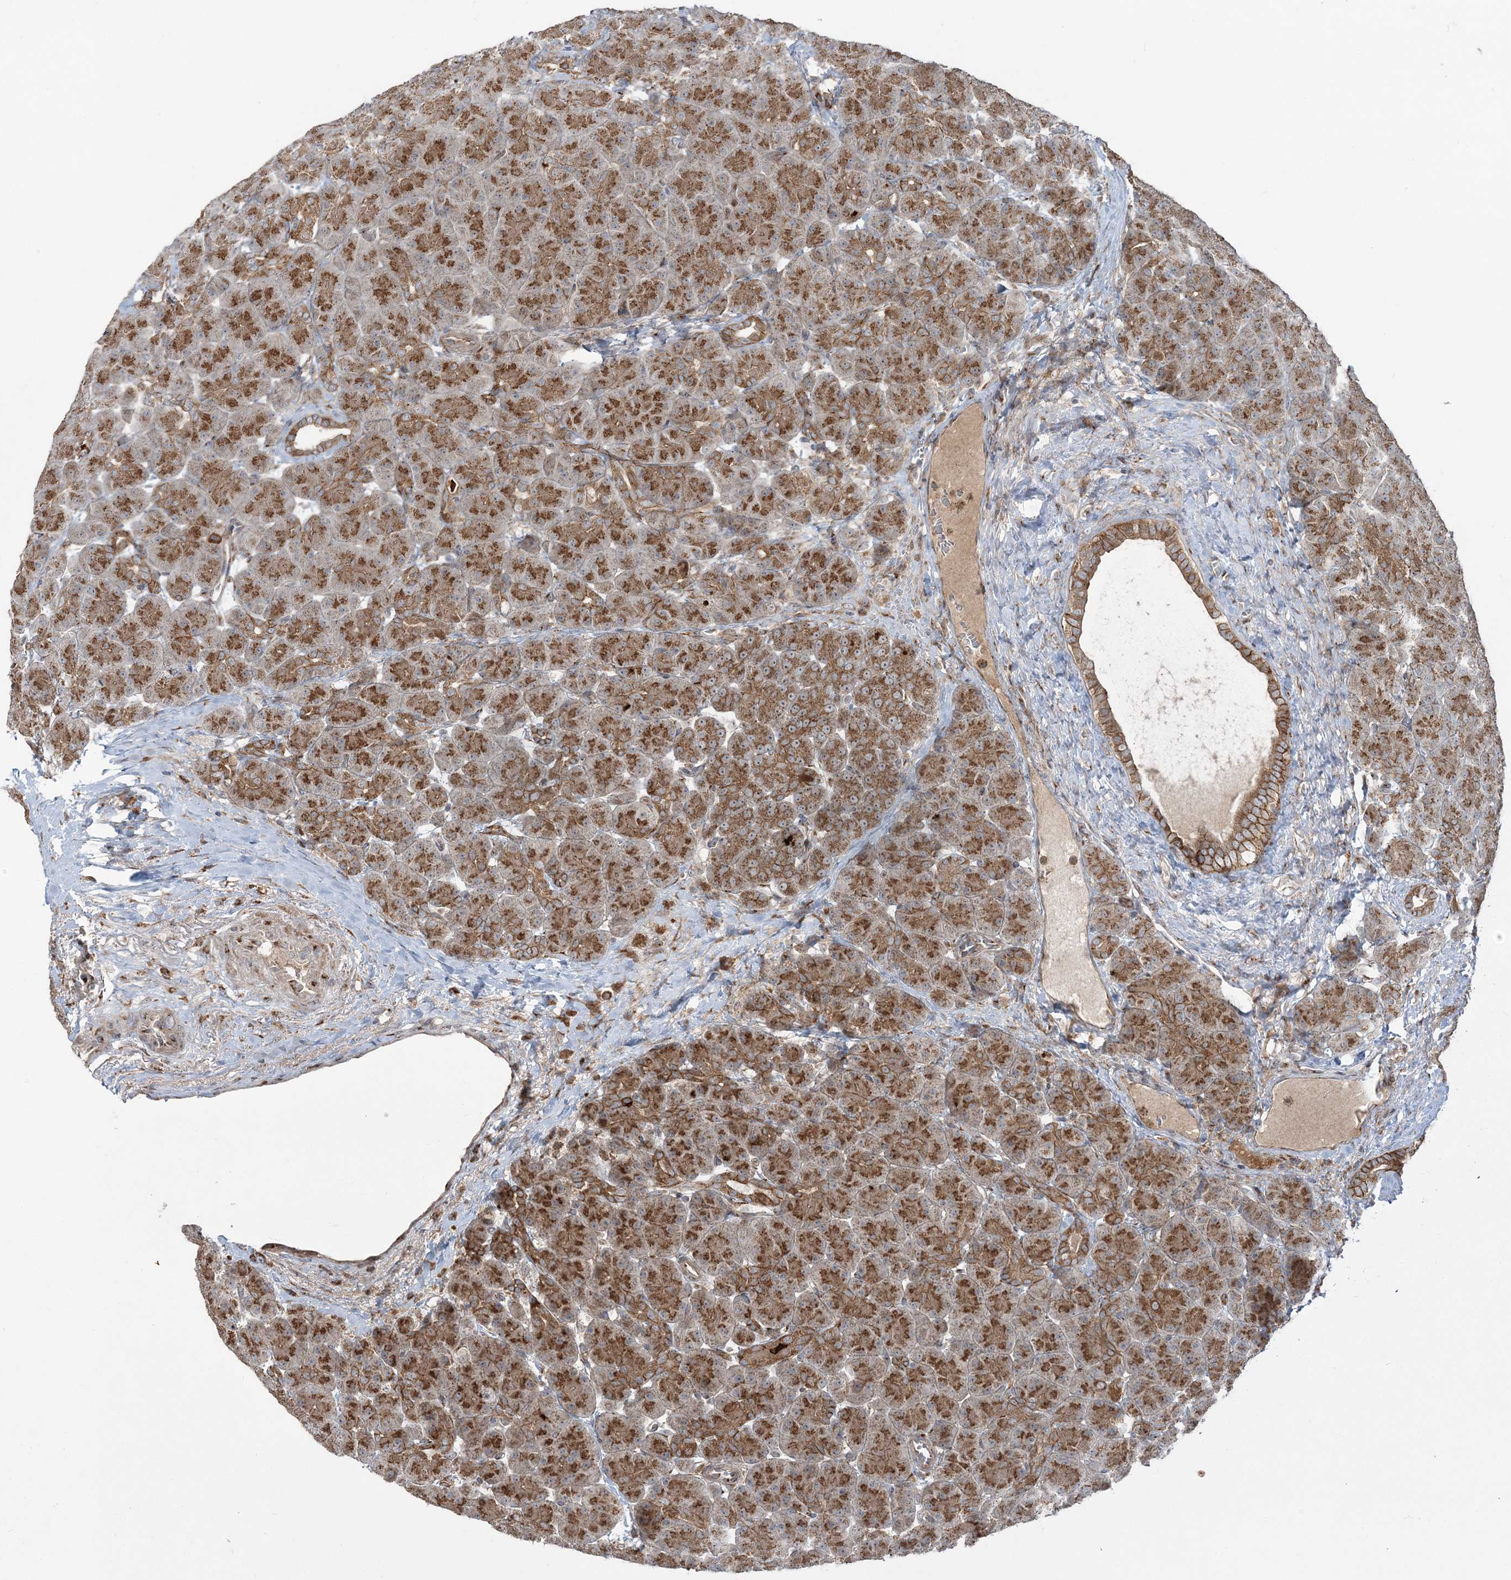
{"staining": {"intensity": "strong", "quantity": ">75%", "location": "cytoplasmic/membranous"}, "tissue": "pancreas", "cell_type": "Exocrine glandular cells", "image_type": "normal", "snomed": [{"axis": "morphology", "description": "Normal tissue, NOS"}, {"axis": "topography", "description": "Pancreas"}], "caption": "A high-resolution micrograph shows IHC staining of normal pancreas, which displays strong cytoplasmic/membranous staining in about >75% of exocrine glandular cells.", "gene": "ABCC3", "patient": {"sex": "male", "age": 66}}